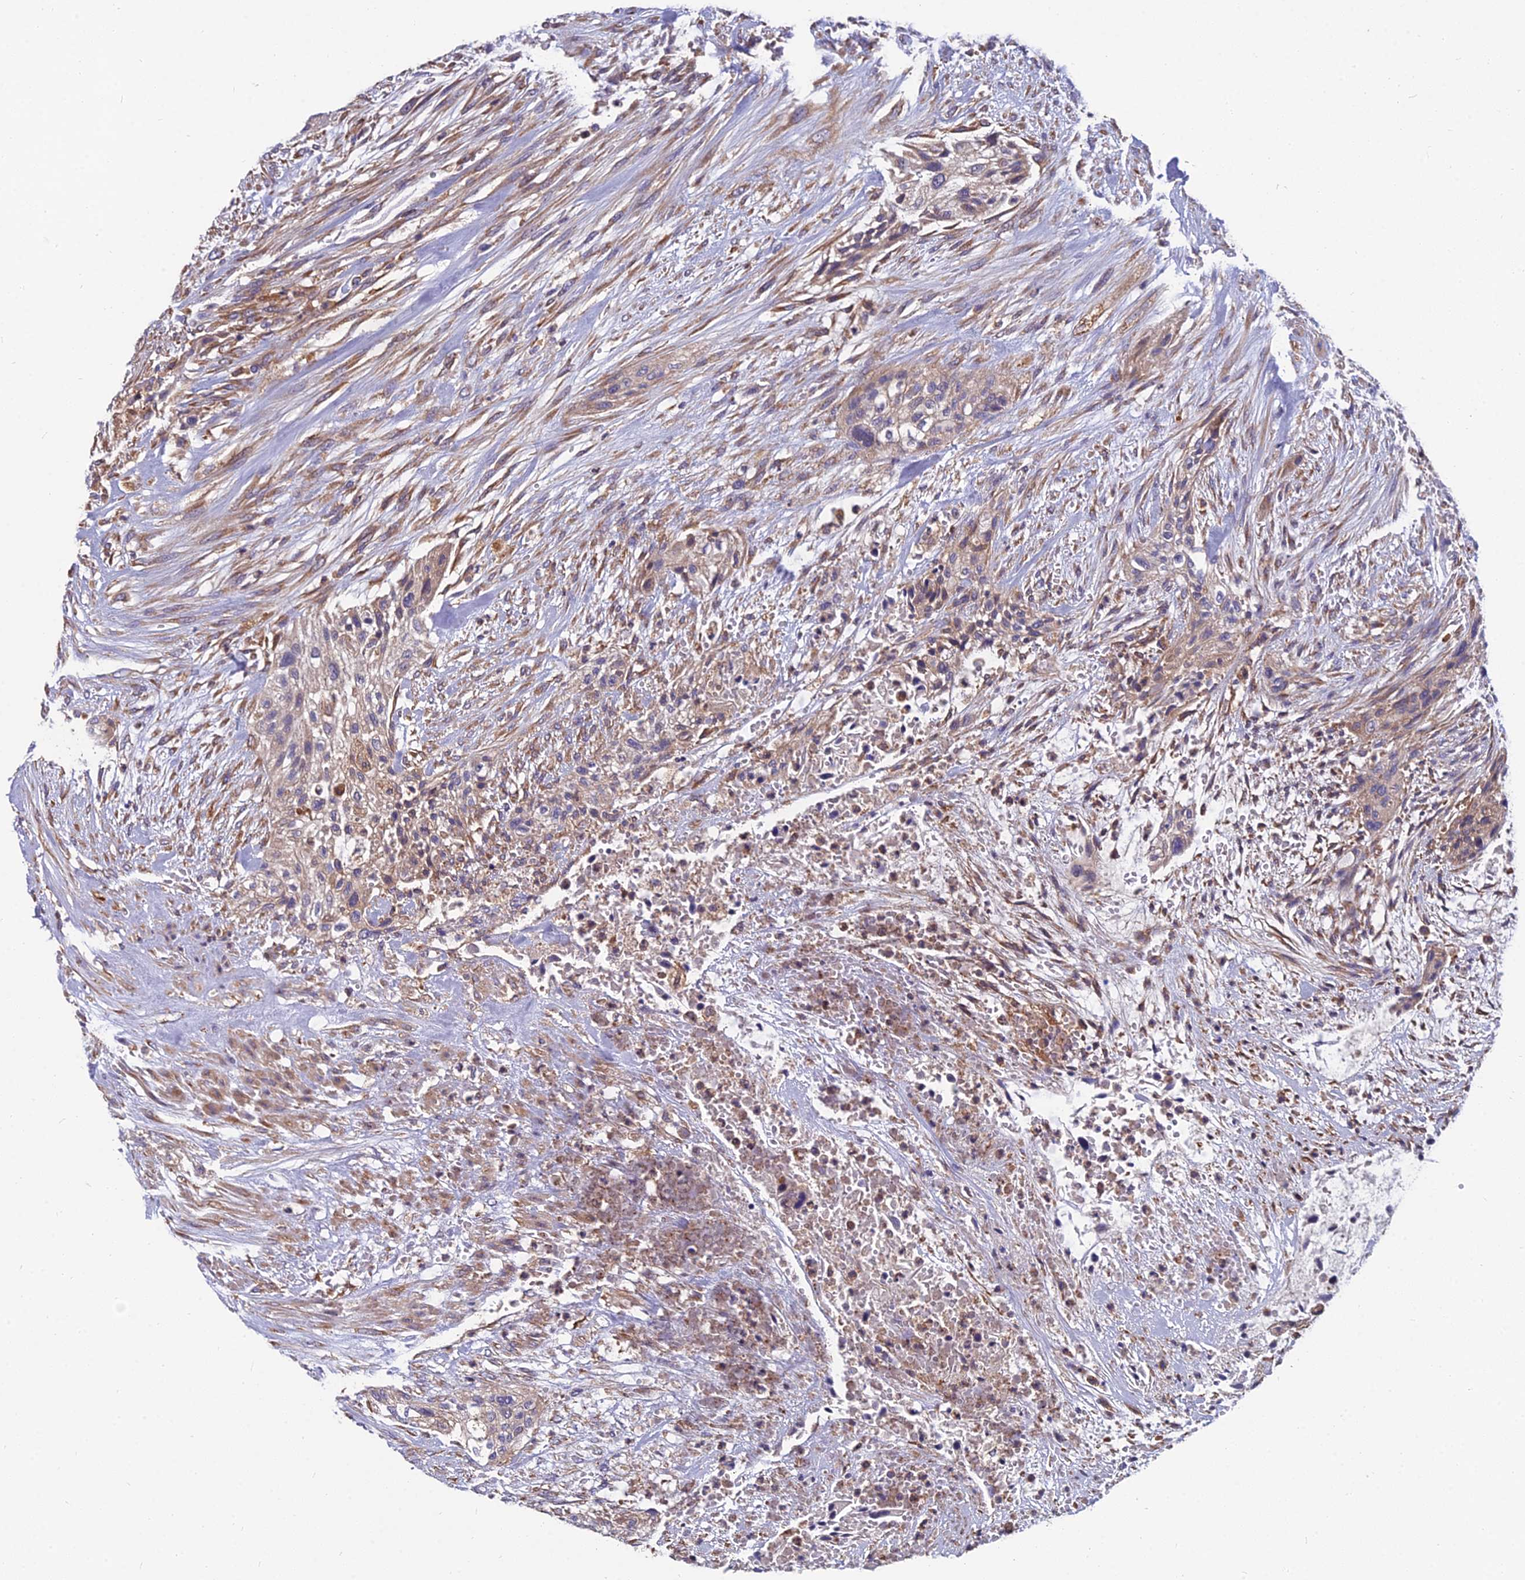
{"staining": {"intensity": "weak", "quantity": ">75%", "location": "cytoplasmic/membranous"}, "tissue": "urothelial cancer", "cell_type": "Tumor cells", "image_type": "cancer", "snomed": [{"axis": "morphology", "description": "Urothelial carcinoma, High grade"}, {"axis": "topography", "description": "Urinary bladder"}], "caption": "Immunohistochemical staining of human urothelial cancer shows low levels of weak cytoplasmic/membranous staining in approximately >75% of tumor cells.", "gene": "UMAD1", "patient": {"sex": "male", "age": 35}}